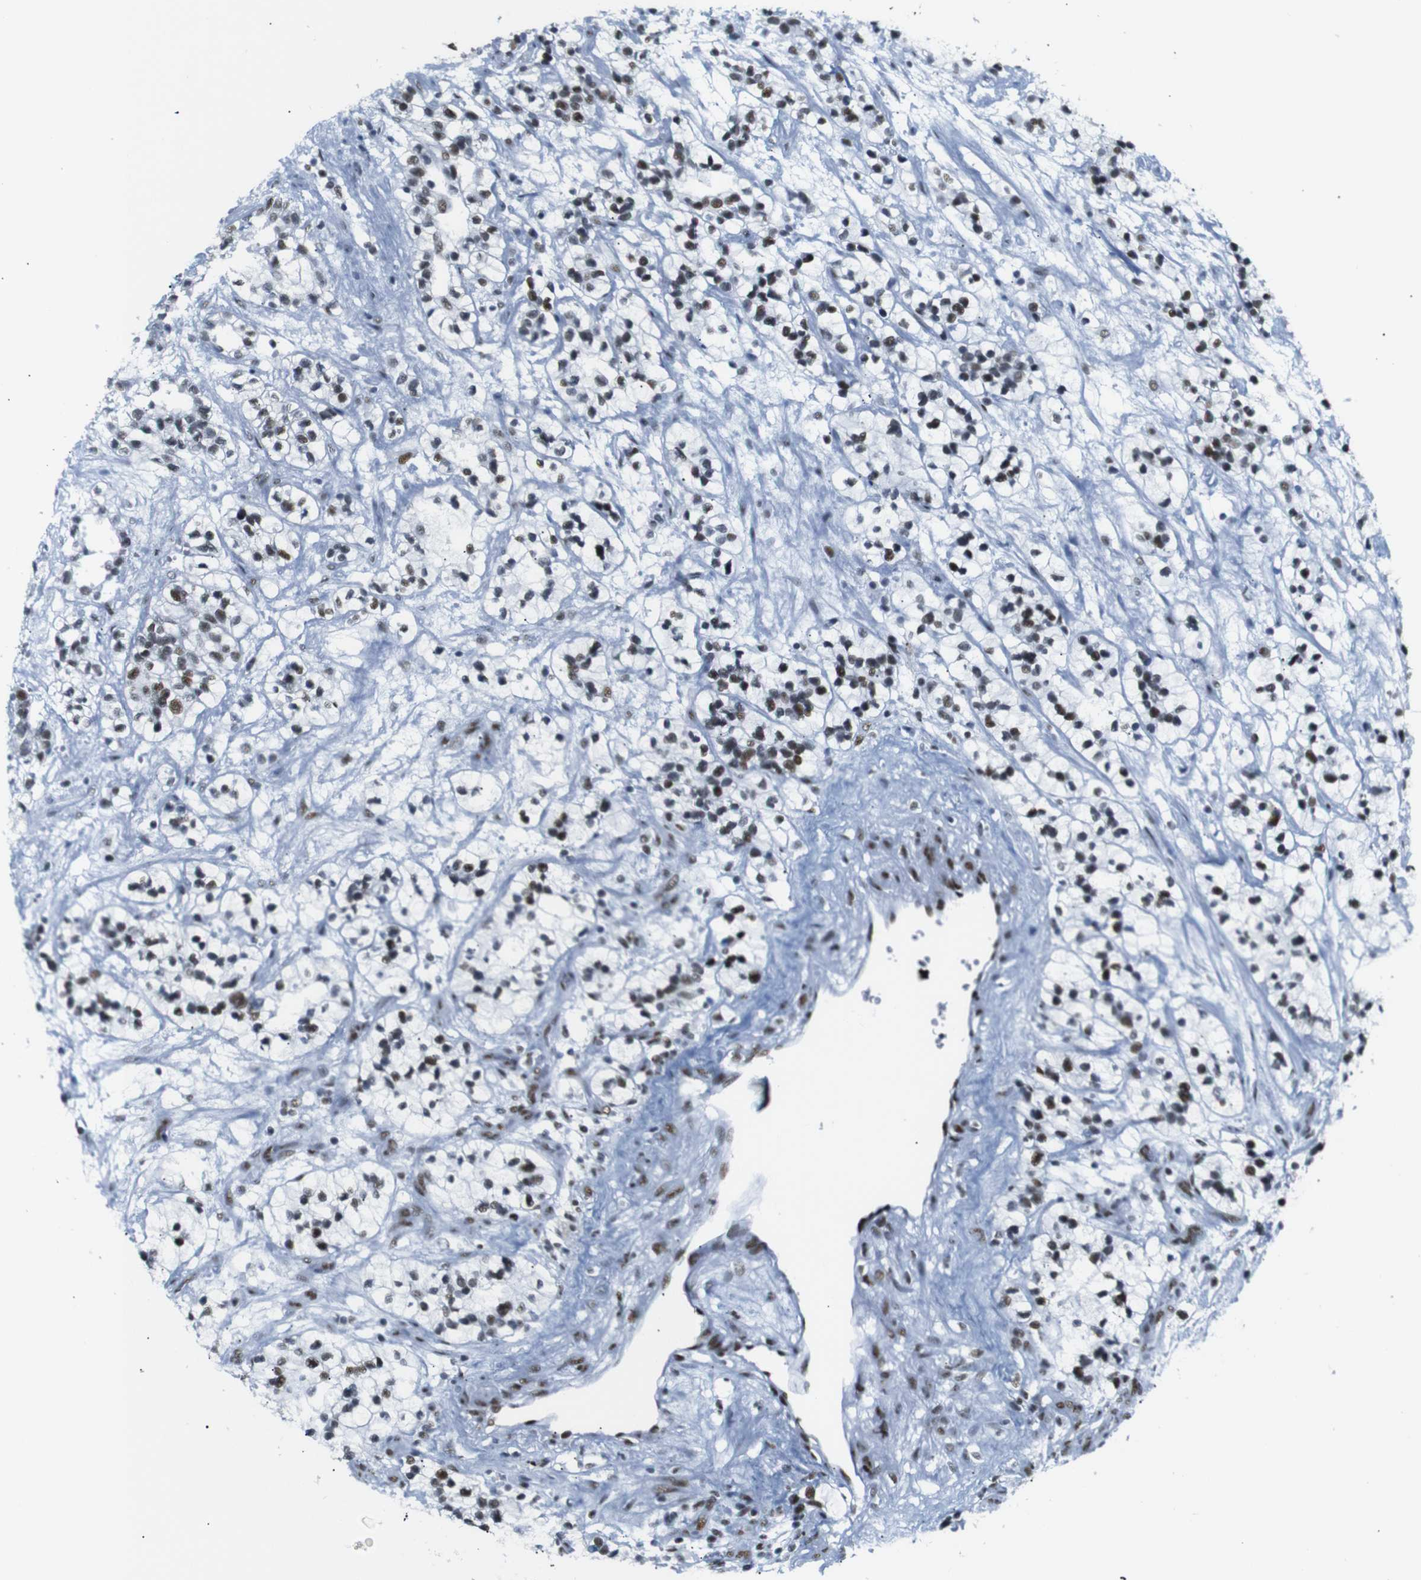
{"staining": {"intensity": "strong", "quantity": "25%-75%", "location": "nuclear"}, "tissue": "renal cancer", "cell_type": "Tumor cells", "image_type": "cancer", "snomed": [{"axis": "morphology", "description": "Adenocarcinoma, NOS"}, {"axis": "topography", "description": "Kidney"}], "caption": "There is high levels of strong nuclear expression in tumor cells of adenocarcinoma (renal), as demonstrated by immunohistochemical staining (brown color).", "gene": "TRA2B", "patient": {"sex": "female", "age": 57}}